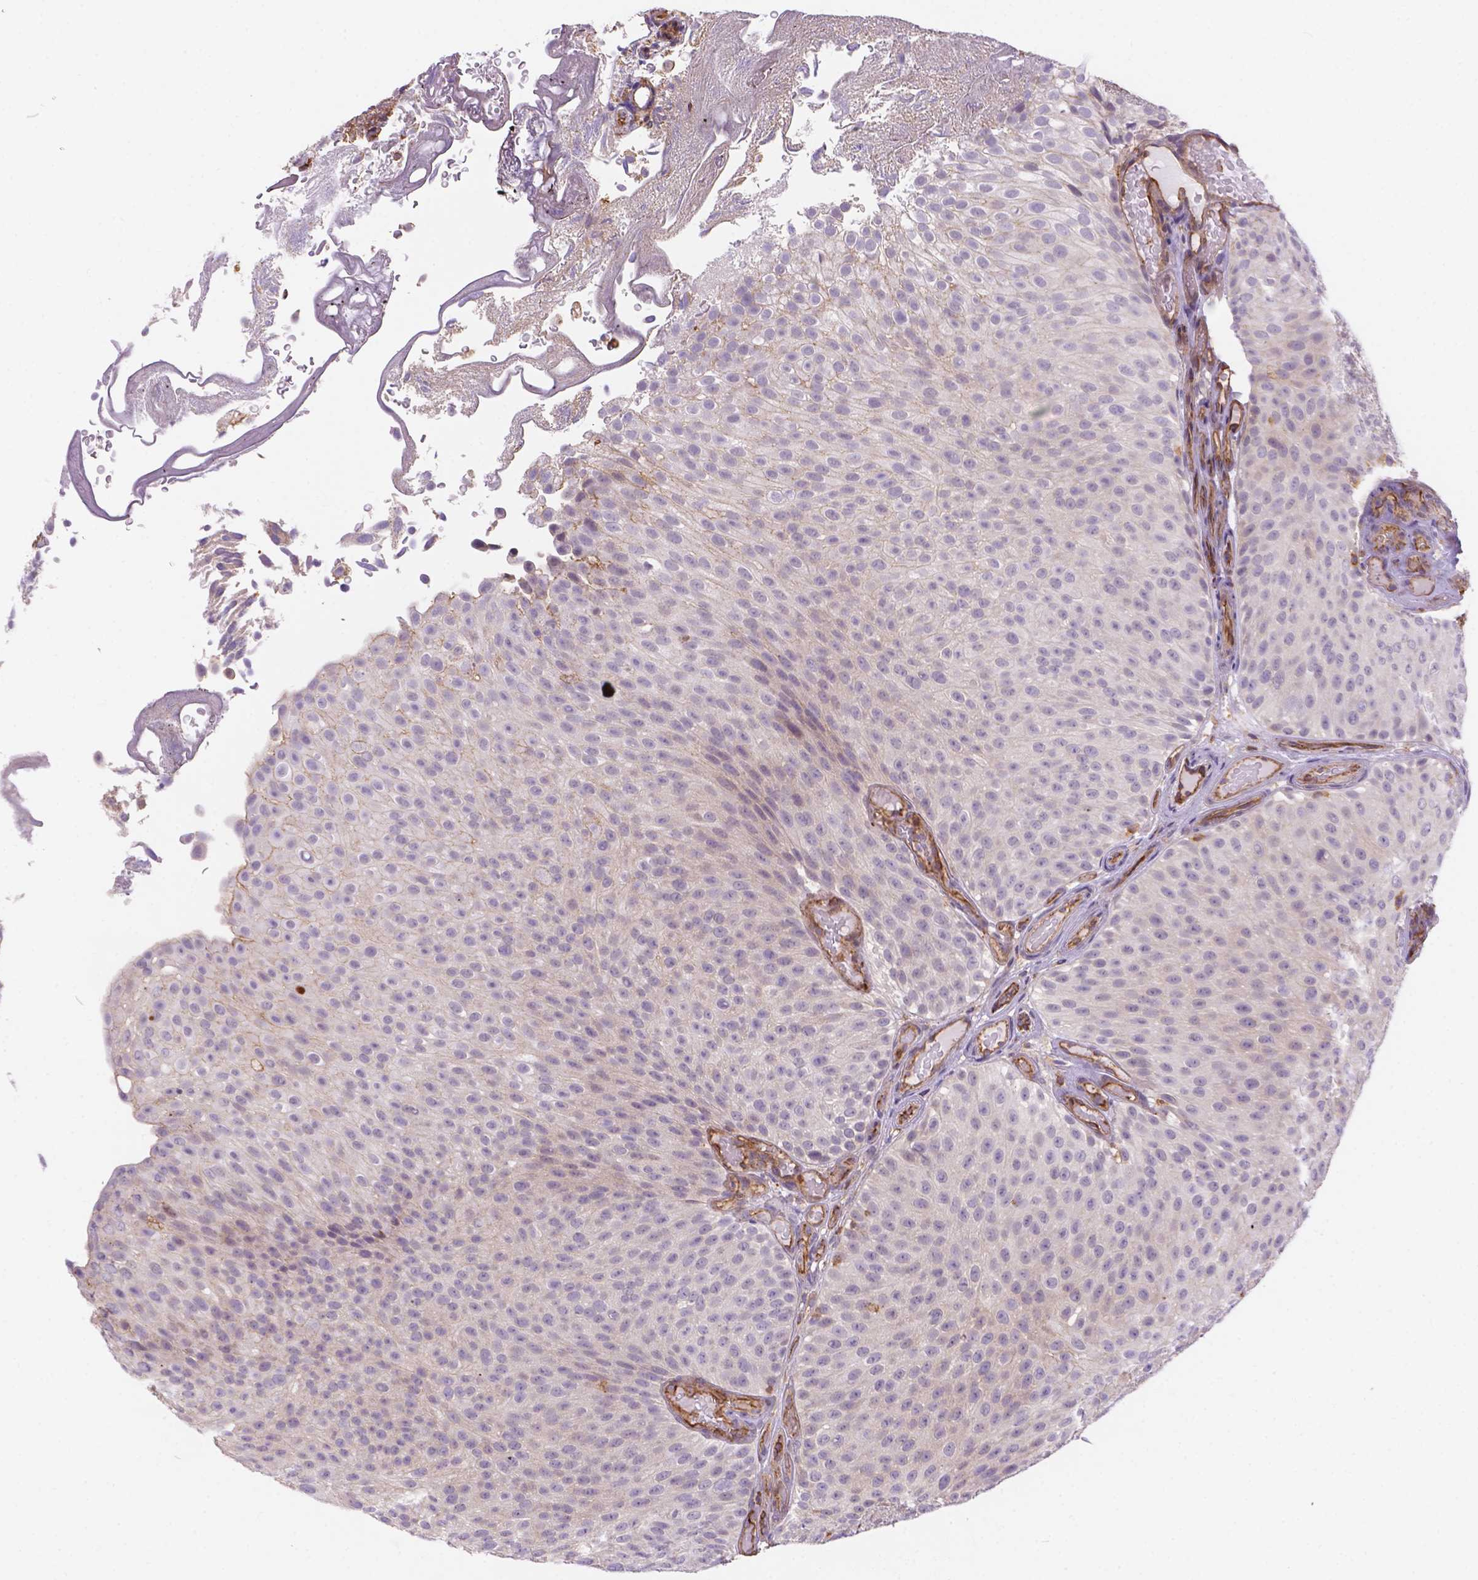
{"staining": {"intensity": "negative", "quantity": "none", "location": "none"}, "tissue": "urothelial cancer", "cell_type": "Tumor cells", "image_type": "cancer", "snomed": [{"axis": "morphology", "description": "Urothelial carcinoma, Low grade"}, {"axis": "topography", "description": "Urinary bladder"}], "caption": "Tumor cells are negative for brown protein staining in urothelial cancer.", "gene": "DMWD", "patient": {"sex": "male", "age": 78}}